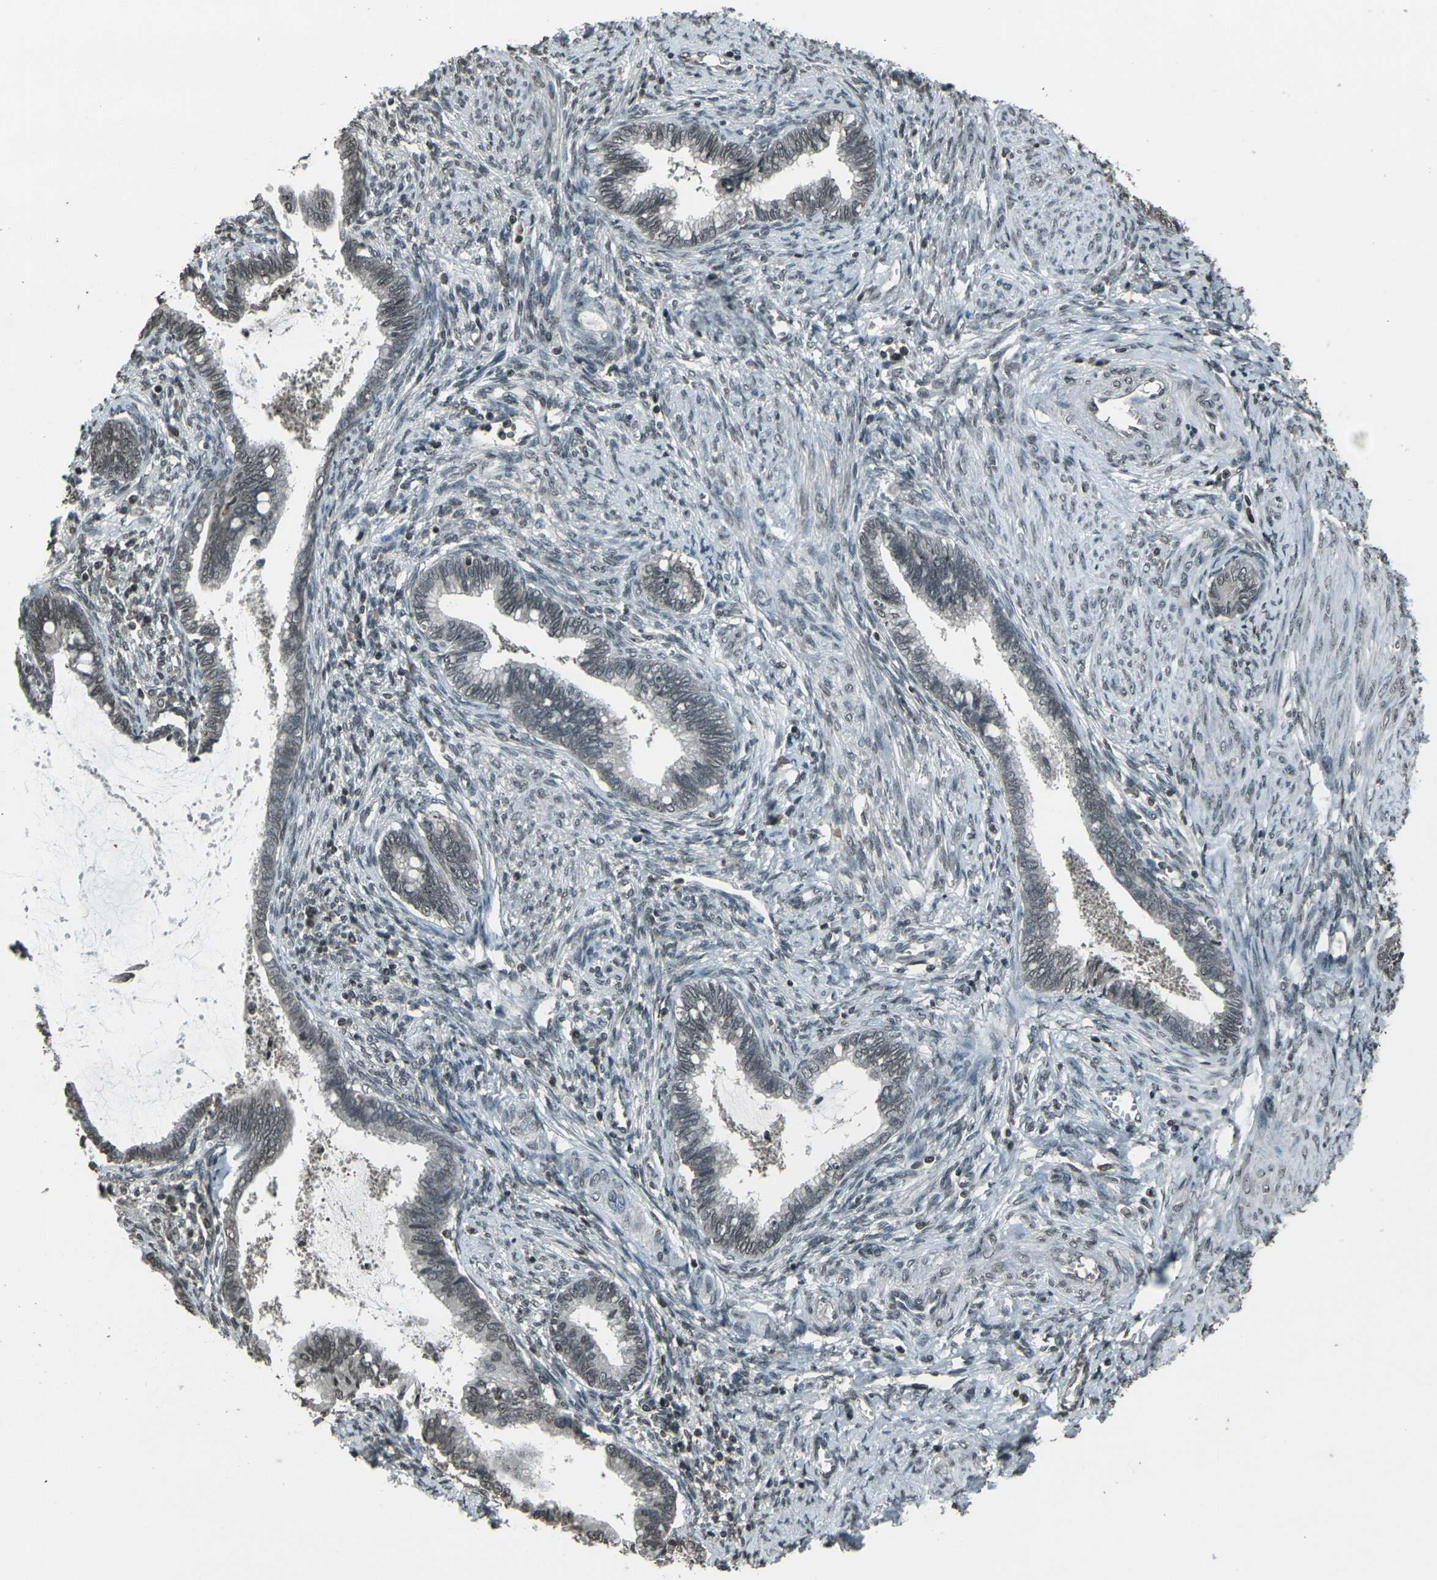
{"staining": {"intensity": "weak", "quantity": "25%-75%", "location": "cytoplasmic/membranous,nuclear"}, "tissue": "cervical cancer", "cell_type": "Tumor cells", "image_type": "cancer", "snomed": [{"axis": "morphology", "description": "Adenocarcinoma, NOS"}, {"axis": "topography", "description": "Cervix"}], "caption": "Immunohistochemical staining of human cervical cancer shows low levels of weak cytoplasmic/membranous and nuclear protein staining in approximately 25%-75% of tumor cells. Using DAB (brown) and hematoxylin (blue) stains, captured at high magnification using brightfield microscopy.", "gene": "PRPF8", "patient": {"sex": "female", "age": 44}}